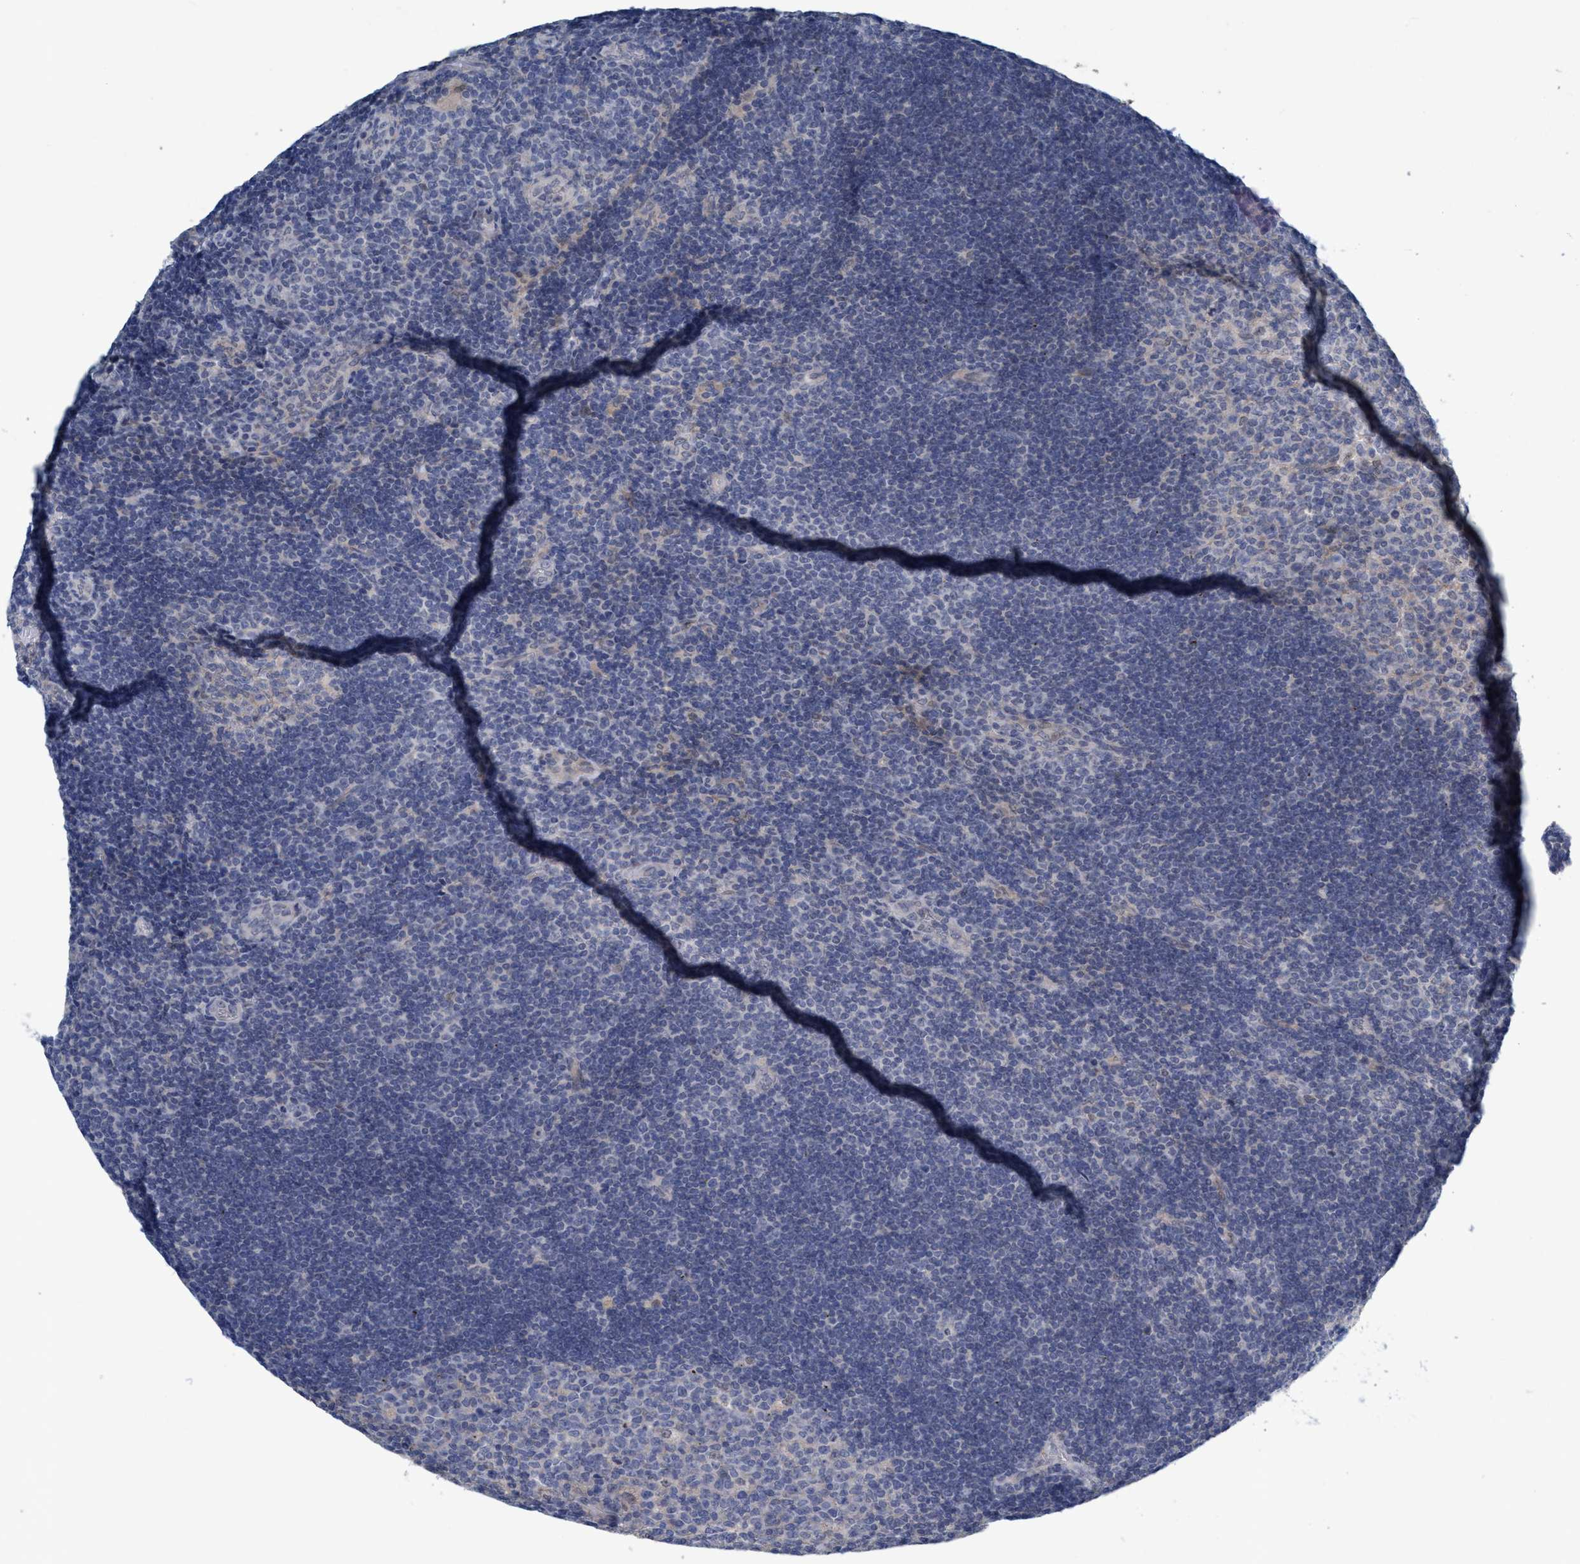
{"staining": {"intensity": "negative", "quantity": "none", "location": "none"}, "tissue": "lymph node", "cell_type": "Germinal center cells", "image_type": "normal", "snomed": [{"axis": "morphology", "description": "Normal tissue, NOS"}, {"axis": "topography", "description": "Lymph node"}, {"axis": "topography", "description": "Salivary gland"}], "caption": "Immunohistochemistry of unremarkable lymph node displays no positivity in germinal center cells.", "gene": "RNF208", "patient": {"sex": "male", "age": 8}}